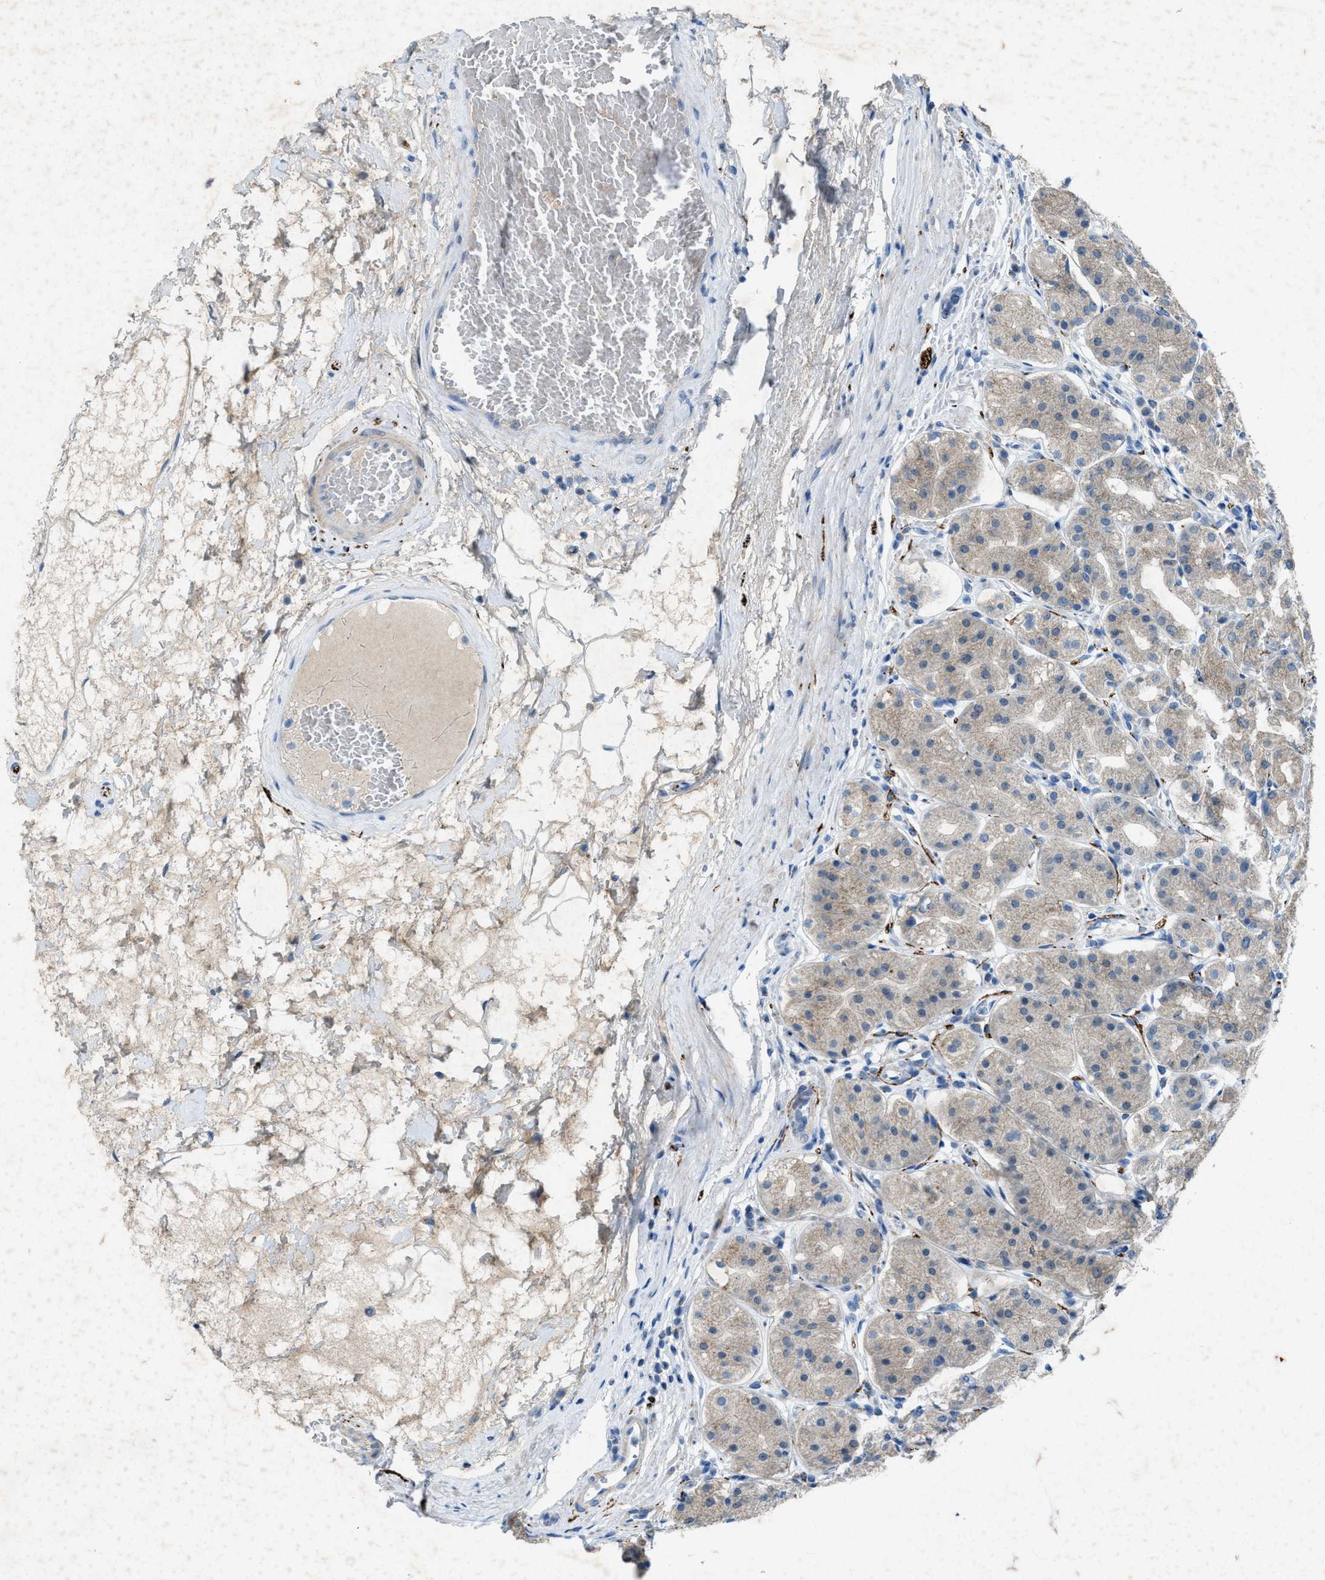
{"staining": {"intensity": "moderate", "quantity": "<25%", "location": "cytoplasmic/membranous"}, "tissue": "stomach", "cell_type": "Glandular cells", "image_type": "normal", "snomed": [{"axis": "morphology", "description": "Normal tissue, NOS"}, {"axis": "topography", "description": "Stomach"}, {"axis": "topography", "description": "Stomach, lower"}], "caption": "Immunohistochemistry micrograph of unremarkable human stomach stained for a protein (brown), which displays low levels of moderate cytoplasmic/membranous staining in approximately <25% of glandular cells.", "gene": "URGCP", "patient": {"sex": "female", "age": 56}}